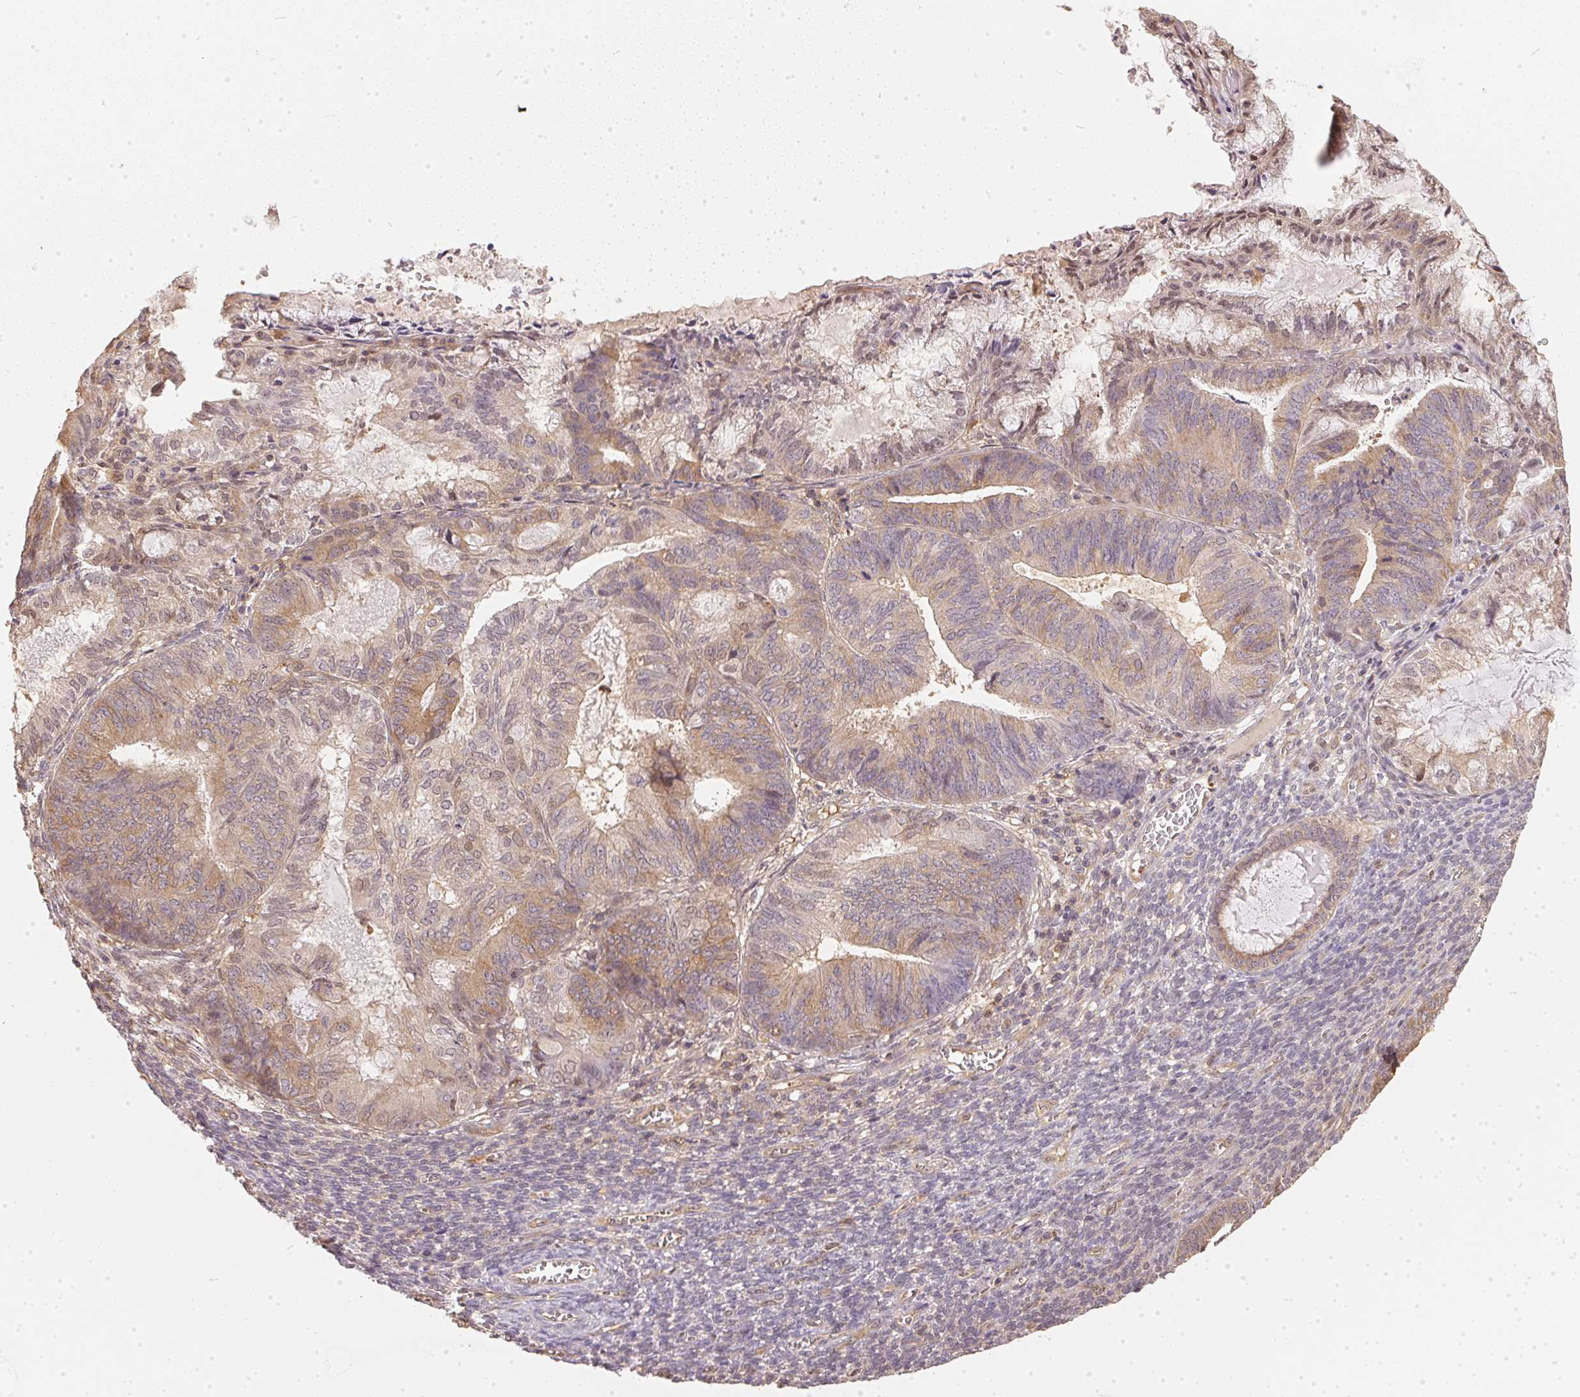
{"staining": {"intensity": "weak", "quantity": "25%-75%", "location": "cytoplasmic/membranous"}, "tissue": "endometrial cancer", "cell_type": "Tumor cells", "image_type": "cancer", "snomed": [{"axis": "morphology", "description": "Adenocarcinoma, NOS"}, {"axis": "topography", "description": "Endometrium"}], "caption": "About 25%-75% of tumor cells in endometrial cancer show weak cytoplasmic/membranous protein expression as visualized by brown immunohistochemical staining.", "gene": "BLMH", "patient": {"sex": "female", "age": 86}}